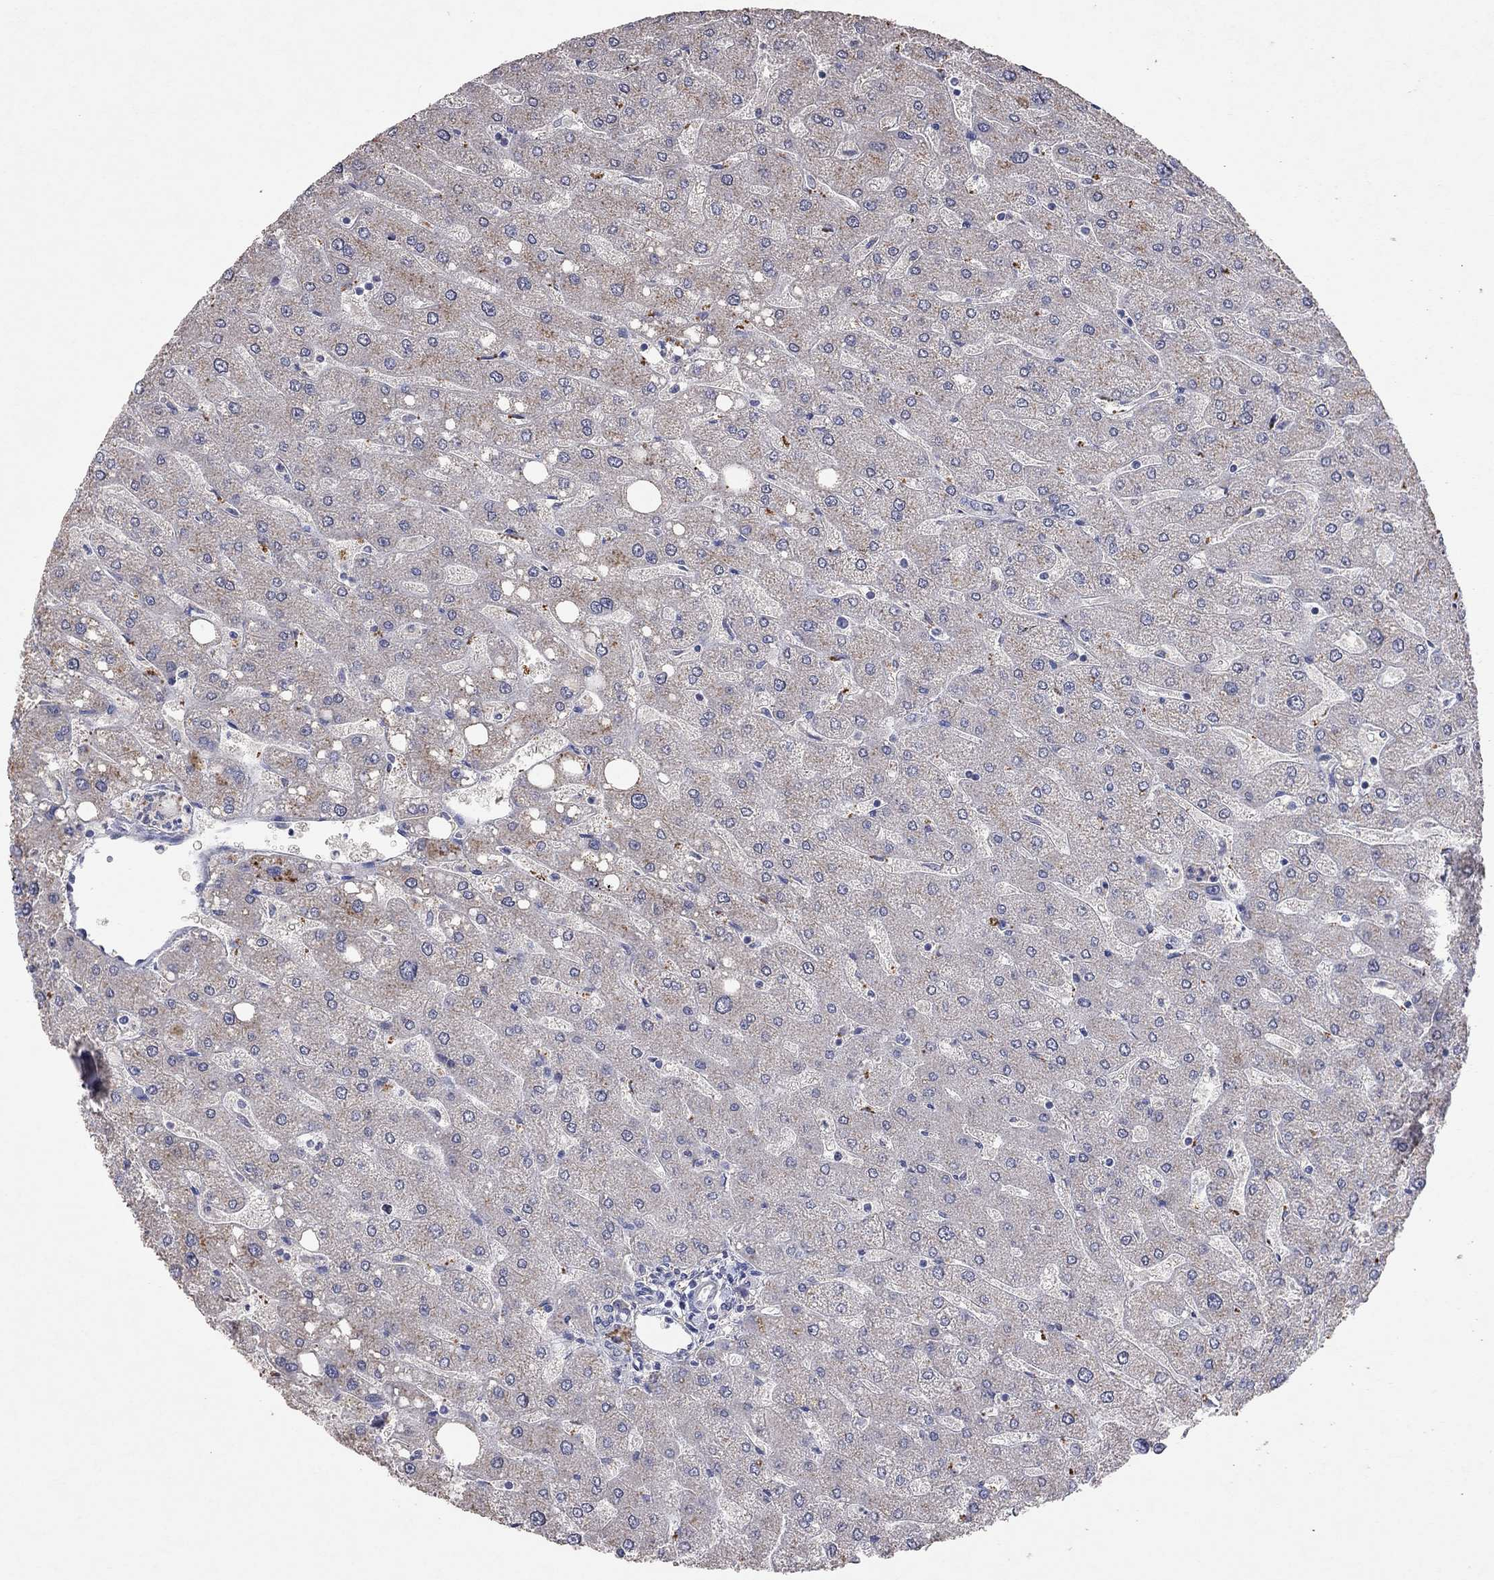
{"staining": {"intensity": "negative", "quantity": "none", "location": "none"}, "tissue": "liver", "cell_type": "Cholangiocytes", "image_type": "normal", "snomed": [{"axis": "morphology", "description": "Normal tissue, NOS"}, {"axis": "topography", "description": "Liver"}], "caption": "This is an IHC photomicrograph of normal liver. There is no staining in cholangiocytes.", "gene": "MMP13", "patient": {"sex": "male", "age": 67}}